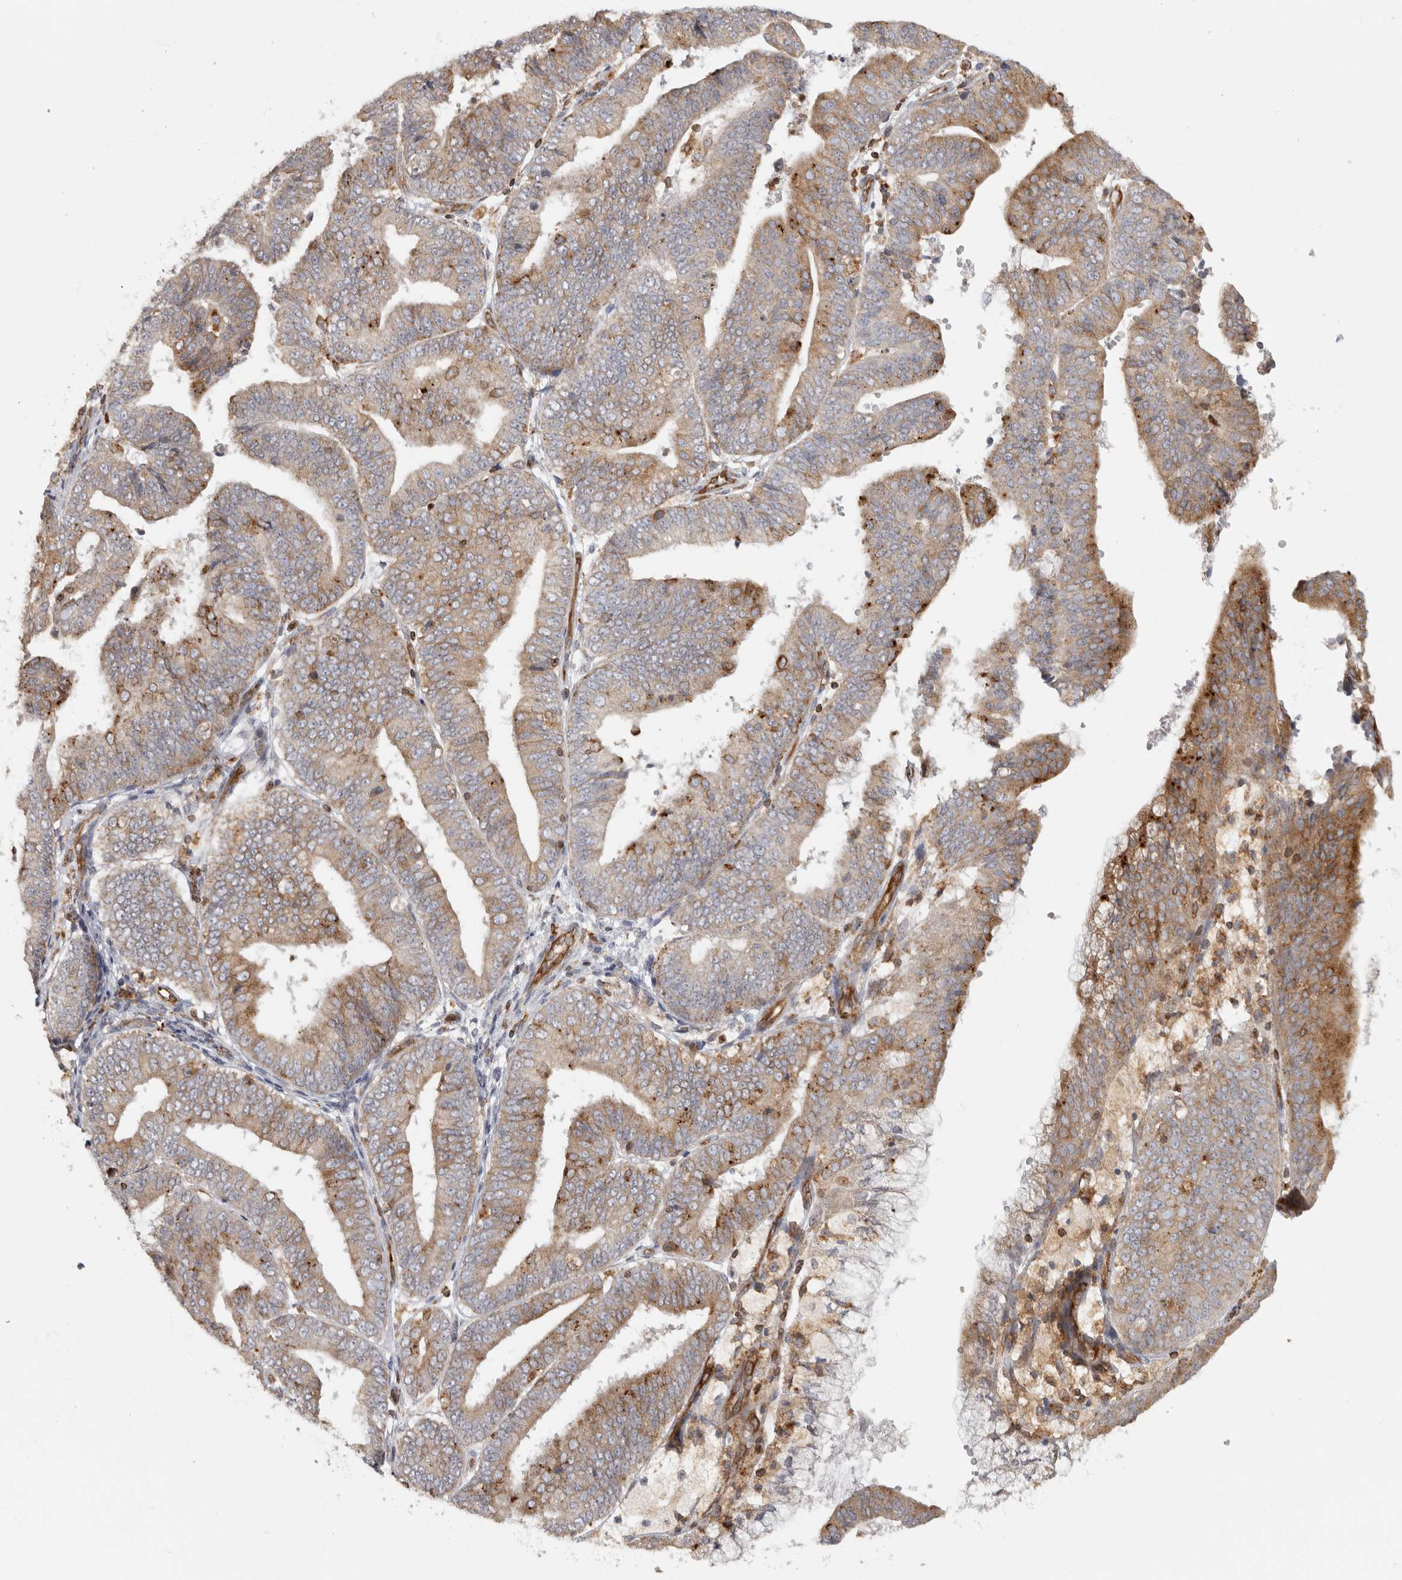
{"staining": {"intensity": "moderate", "quantity": "25%-75%", "location": "cytoplasmic/membranous"}, "tissue": "endometrial cancer", "cell_type": "Tumor cells", "image_type": "cancer", "snomed": [{"axis": "morphology", "description": "Adenocarcinoma, NOS"}, {"axis": "topography", "description": "Endometrium"}], "caption": "The histopathology image demonstrates staining of endometrial cancer, revealing moderate cytoplasmic/membranous protein expression (brown color) within tumor cells.", "gene": "HLA-E", "patient": {"sex": "female", "age": 63}}